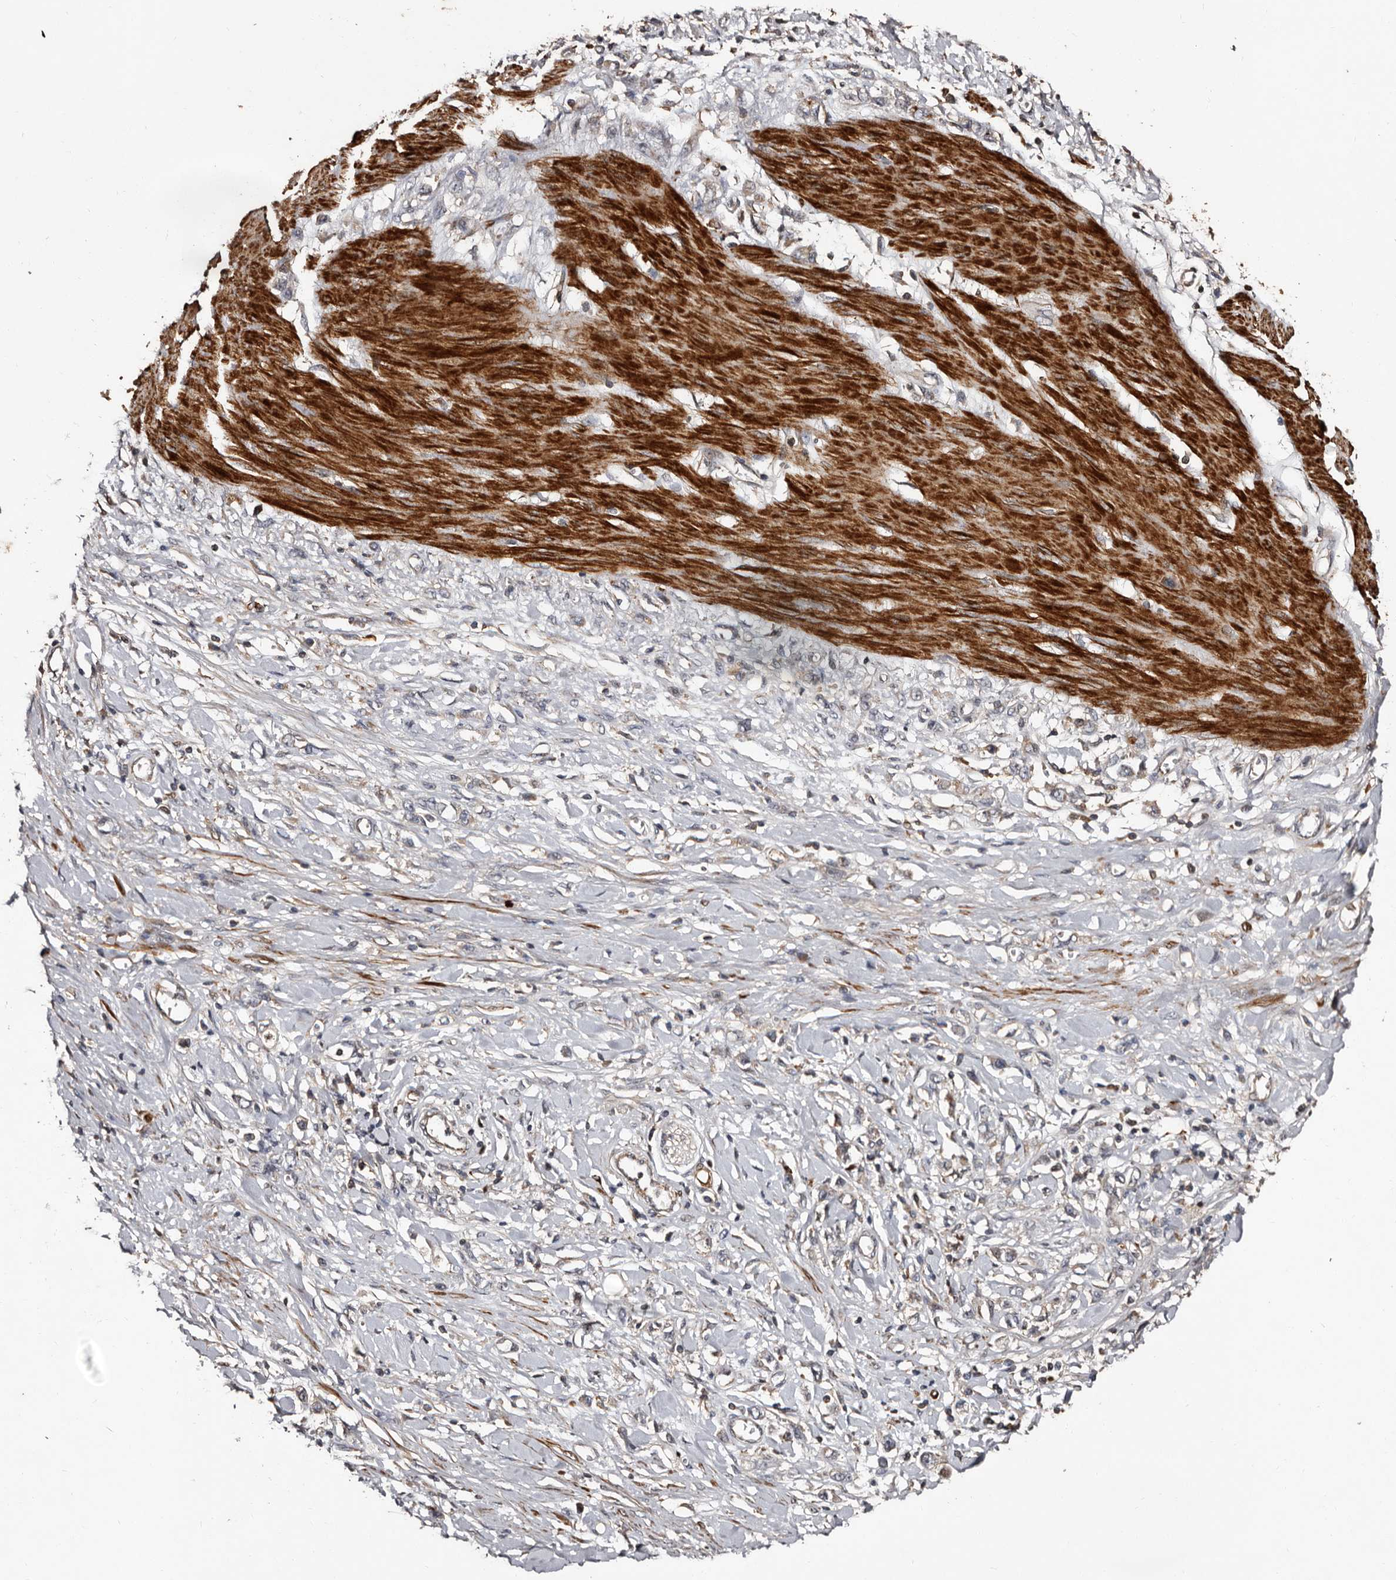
{"staining": {"intensity": "negative", "quantity": "none", "location": "none"}, "tissue": "stomach cancer", "cell_type": "Tumor cells", "image_type": "cancer", "snomed": [{"axis": "morphology", "description": "Adenocarcinoma, NOS"}, {"axis": "topography", "description": "Stomach"}], "caption": "Tumor cells are negative for protein expression in human adenocarcinoma (stomach).", "gene": "PRKD3", "patient": {"sex": "female", "age": 76}}